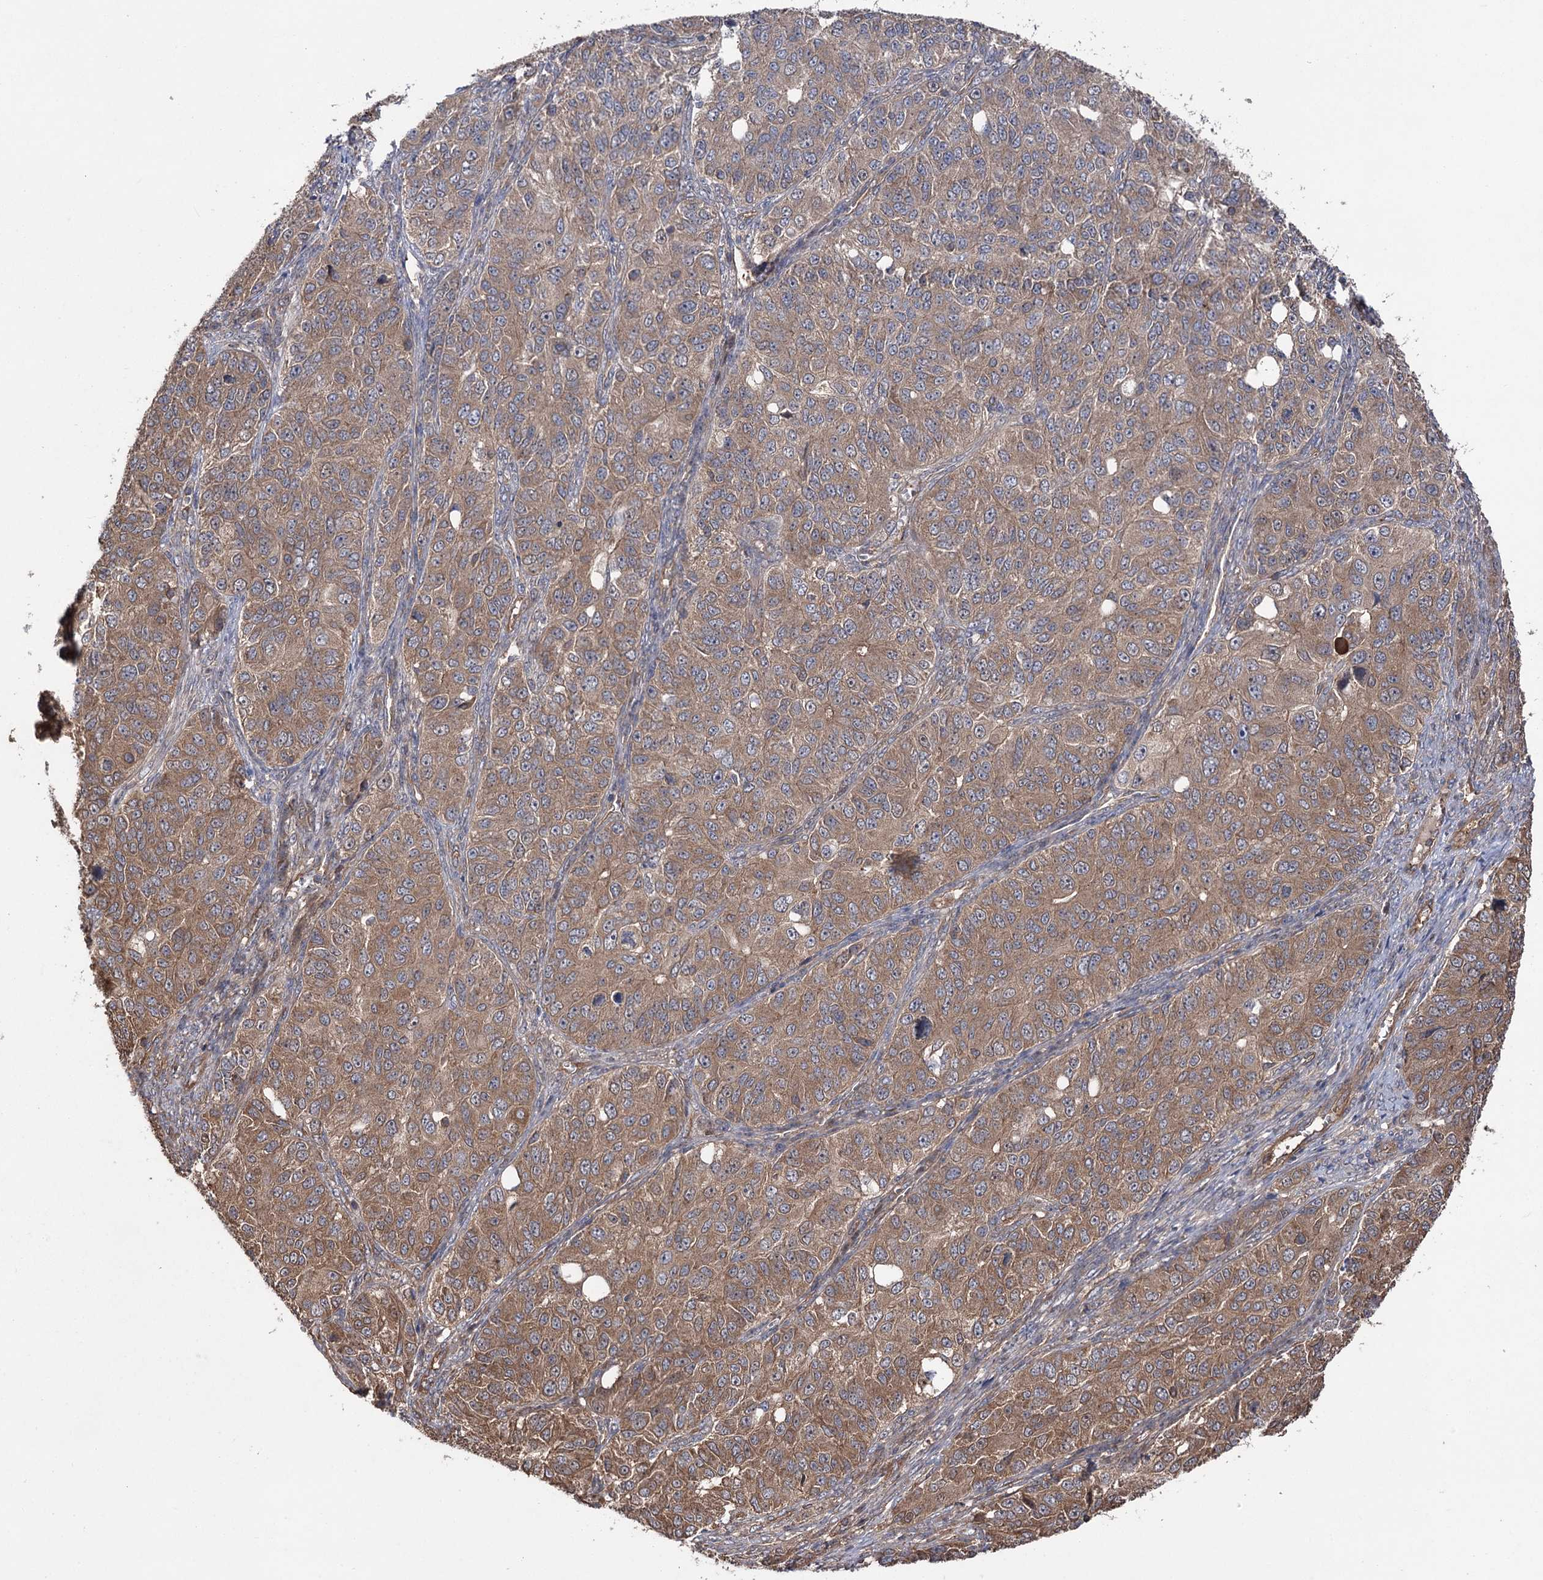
{"staining": {"intensity": "moderate", "quantity": ">75%", "location": "cytoplasmic/membranous"}, "tissue": "ovarian cancer", "cell_type": "Tumor cells", "image_type": "cancer", "snomed": [{"axis": "morphology", "description": "Carcinoma, endometroid"}, {"axis": "topography", "description": "Ovary"}], "caption": "This is a photomicrograph of immunohistochemistry (IHC) staining of ovarian endometroid carcinoma, which shows moderate positivity in the cytoplasmic/membranous of tumor cells.", "gene": "LARS2", "patient": {"sex": "female", "age": 51}}